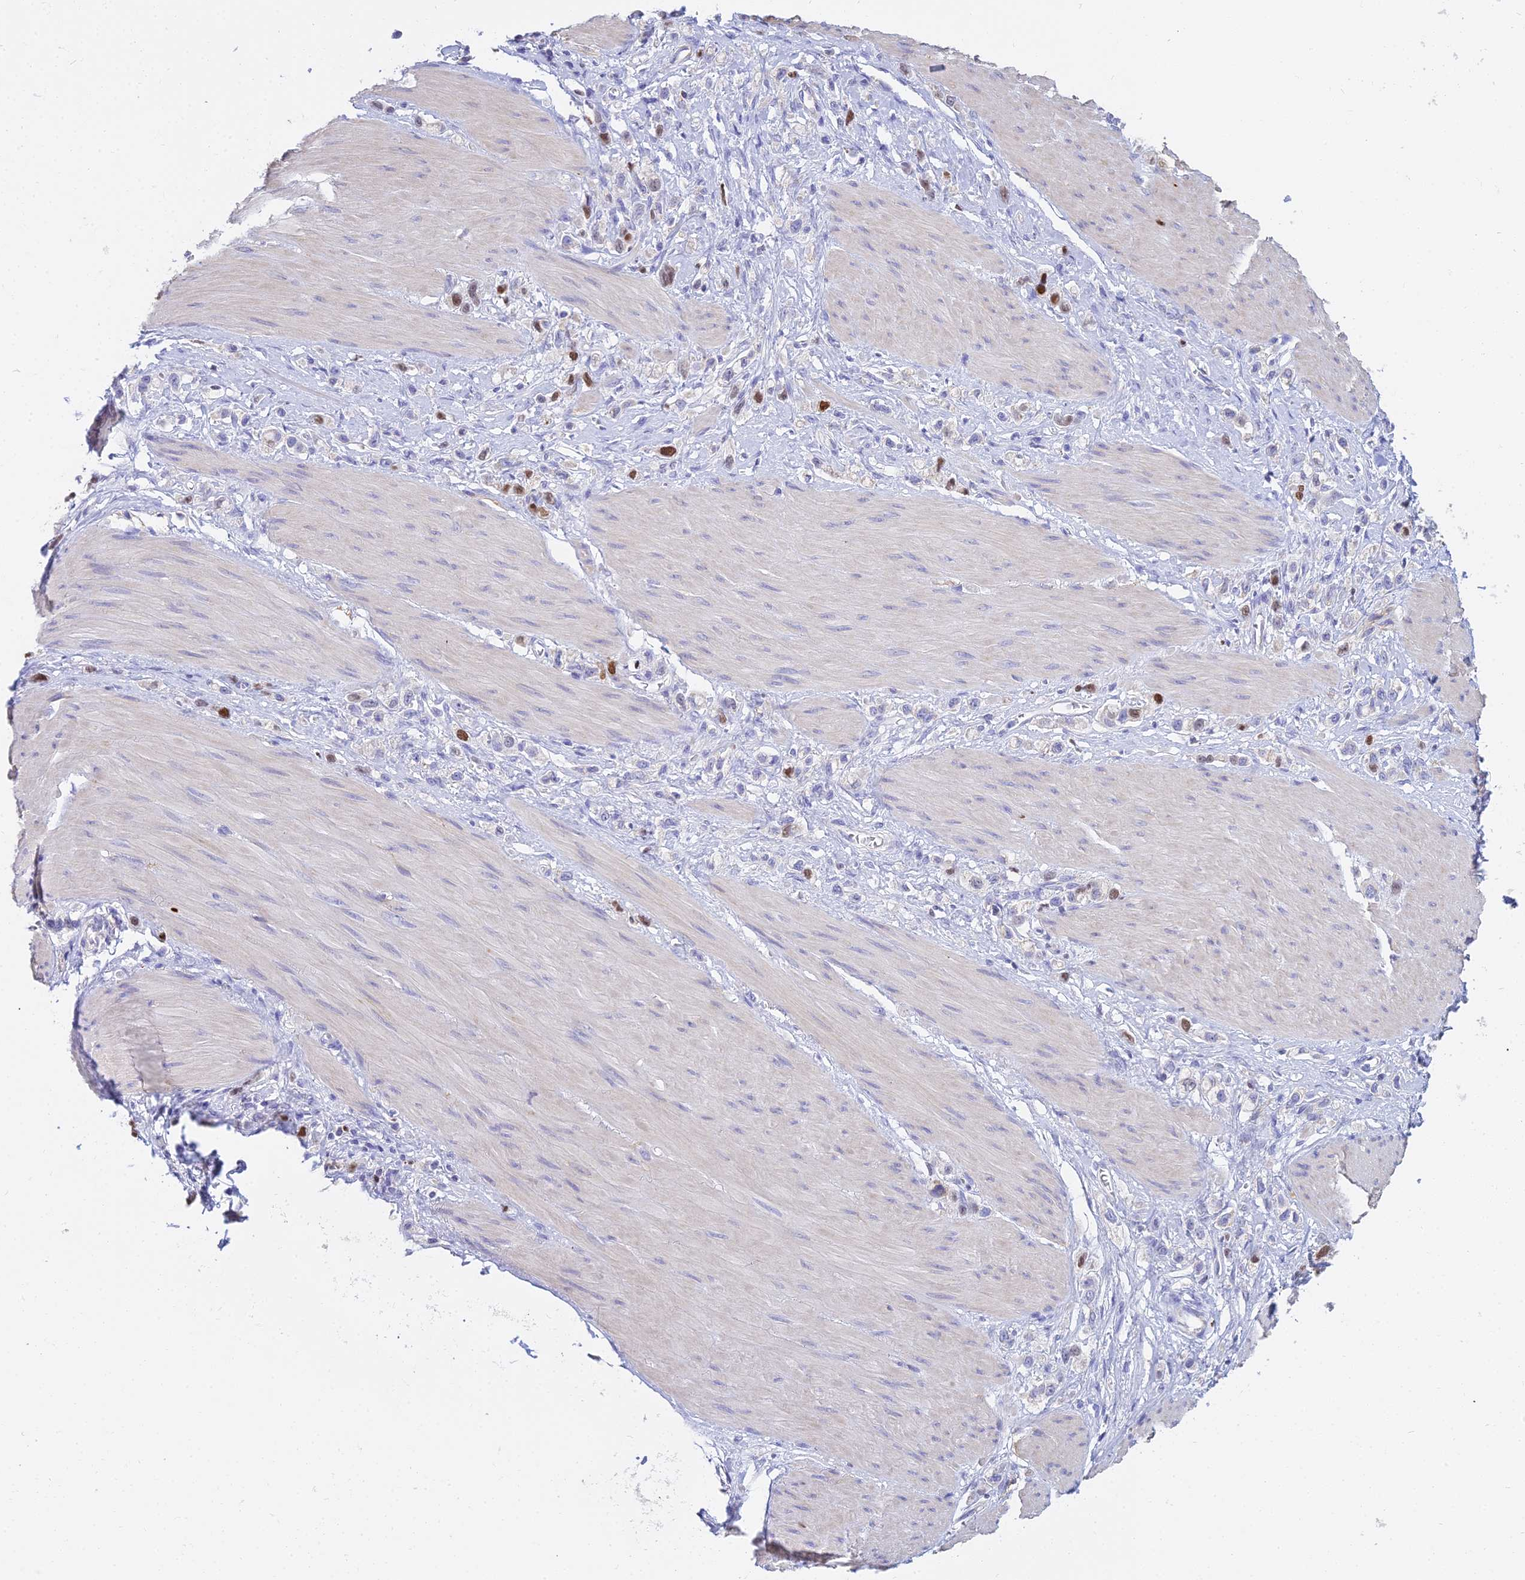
{"staining": {"intensity": "strong", "quantity": "<25%", "location": "nuclear"}, "tissue": "stomach cancer", "cell_type": "Tumor cells", "image_type": "cancer", "snomed": [{"axis": "morphology", "description": "Adenocarcinoma, NOS"}, {"axis": "topography", "description": "Stomach"}], "caption": "Tumor cells show strong nuclear staining in about <25% of cells in stomach cancer. The staining was performed using DAB to visualize the protein expression in brown, while the nuclei were stained in blue with hematoxylin (Magnification: 20x).", "gene": "MCM2", "patient": {"sex": "female", "age": 65}}